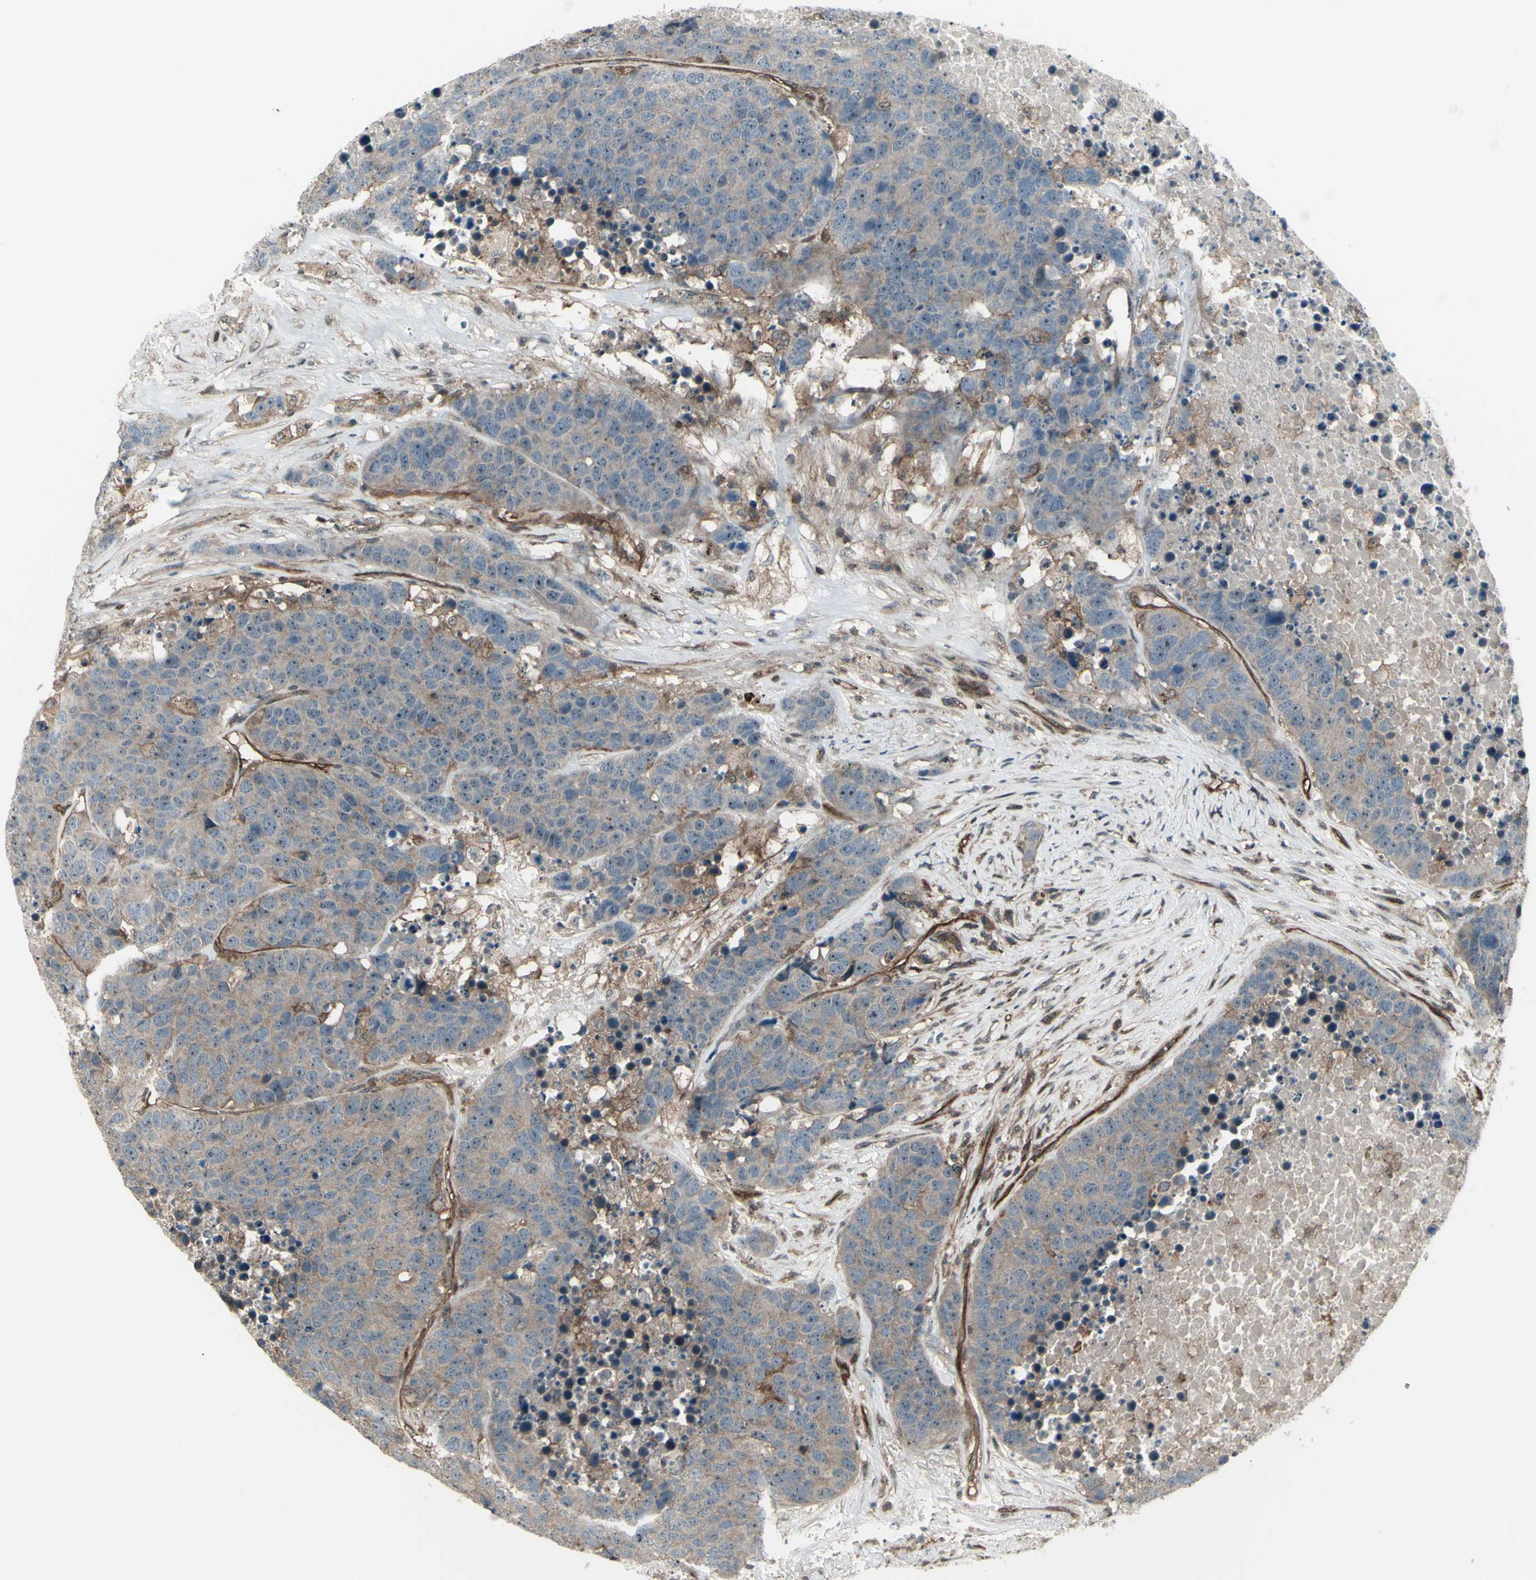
{"staining": {"intensity": "weak", "quantity": ">75%", "location": "cytoplasmic/membranous"}, "tissue": "carcinoid", "cell_type": "Tumor cells", "image_type": "cancer", "snomed": [{"axis": "morphology", "description": "Carcinoid, malignant, NOS"}, {"axis": "topography", "description": "Lung"}], "caption": "Immunohistochemical staining of human carcinoid exhibits low levels of weak cytoplasmic/membranous staining in approximately >75% of tumor cells. Using DAB (3,3'-diaminobenzidine) (brown) and hematoxylin (blue) stains, captured at high magnification using brightfield microscopy.", "gene": "FXYD5", "patient": {"sex": "male", "age": 60}}